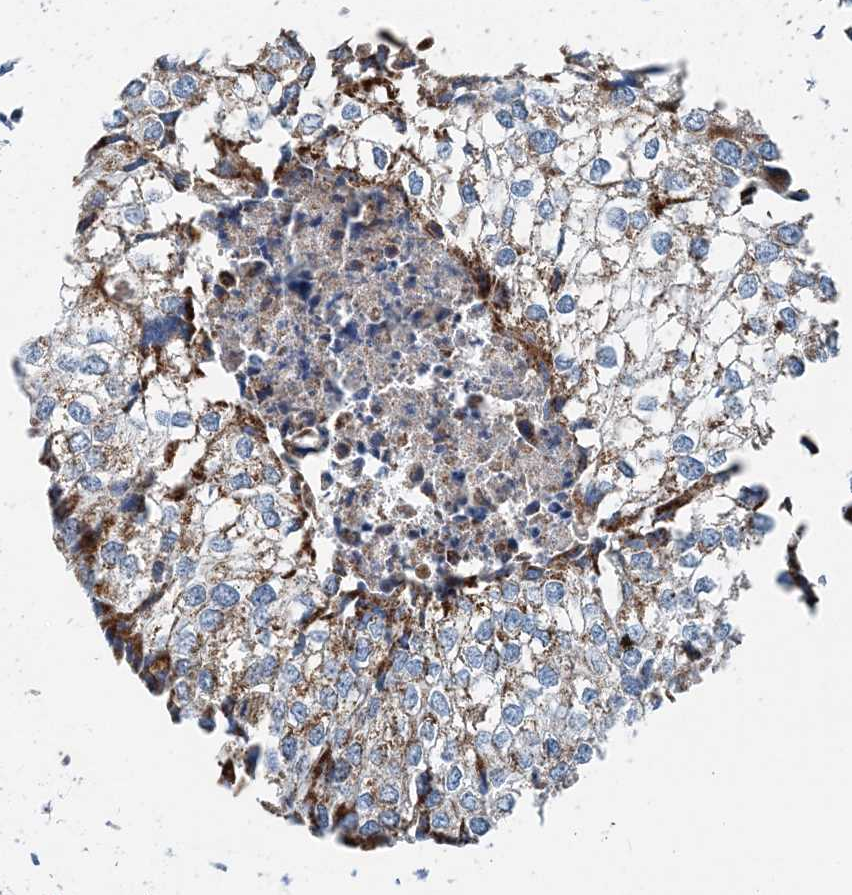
{"staining": {"intensity": "moderate", "quantity": "25%-75%", "location": "cytoplasmic/membranous"}, "tissue": "urothelial cancer", "cell_type": "Tumor cells", "image_type": "cancer", "snomed": [{"axis": "morphology", "description": "Urothelial carcinoma, High grade"}, {"axis": "topography", "description": "Urinary bladder"}], "caption": "Urothelial cancer tissue exhibits moderate cytoplasmic/membranous staining in about 25%-75% of tumor cells", "gene": "INTU", "patient": {"sex": "male", "age": 64}}